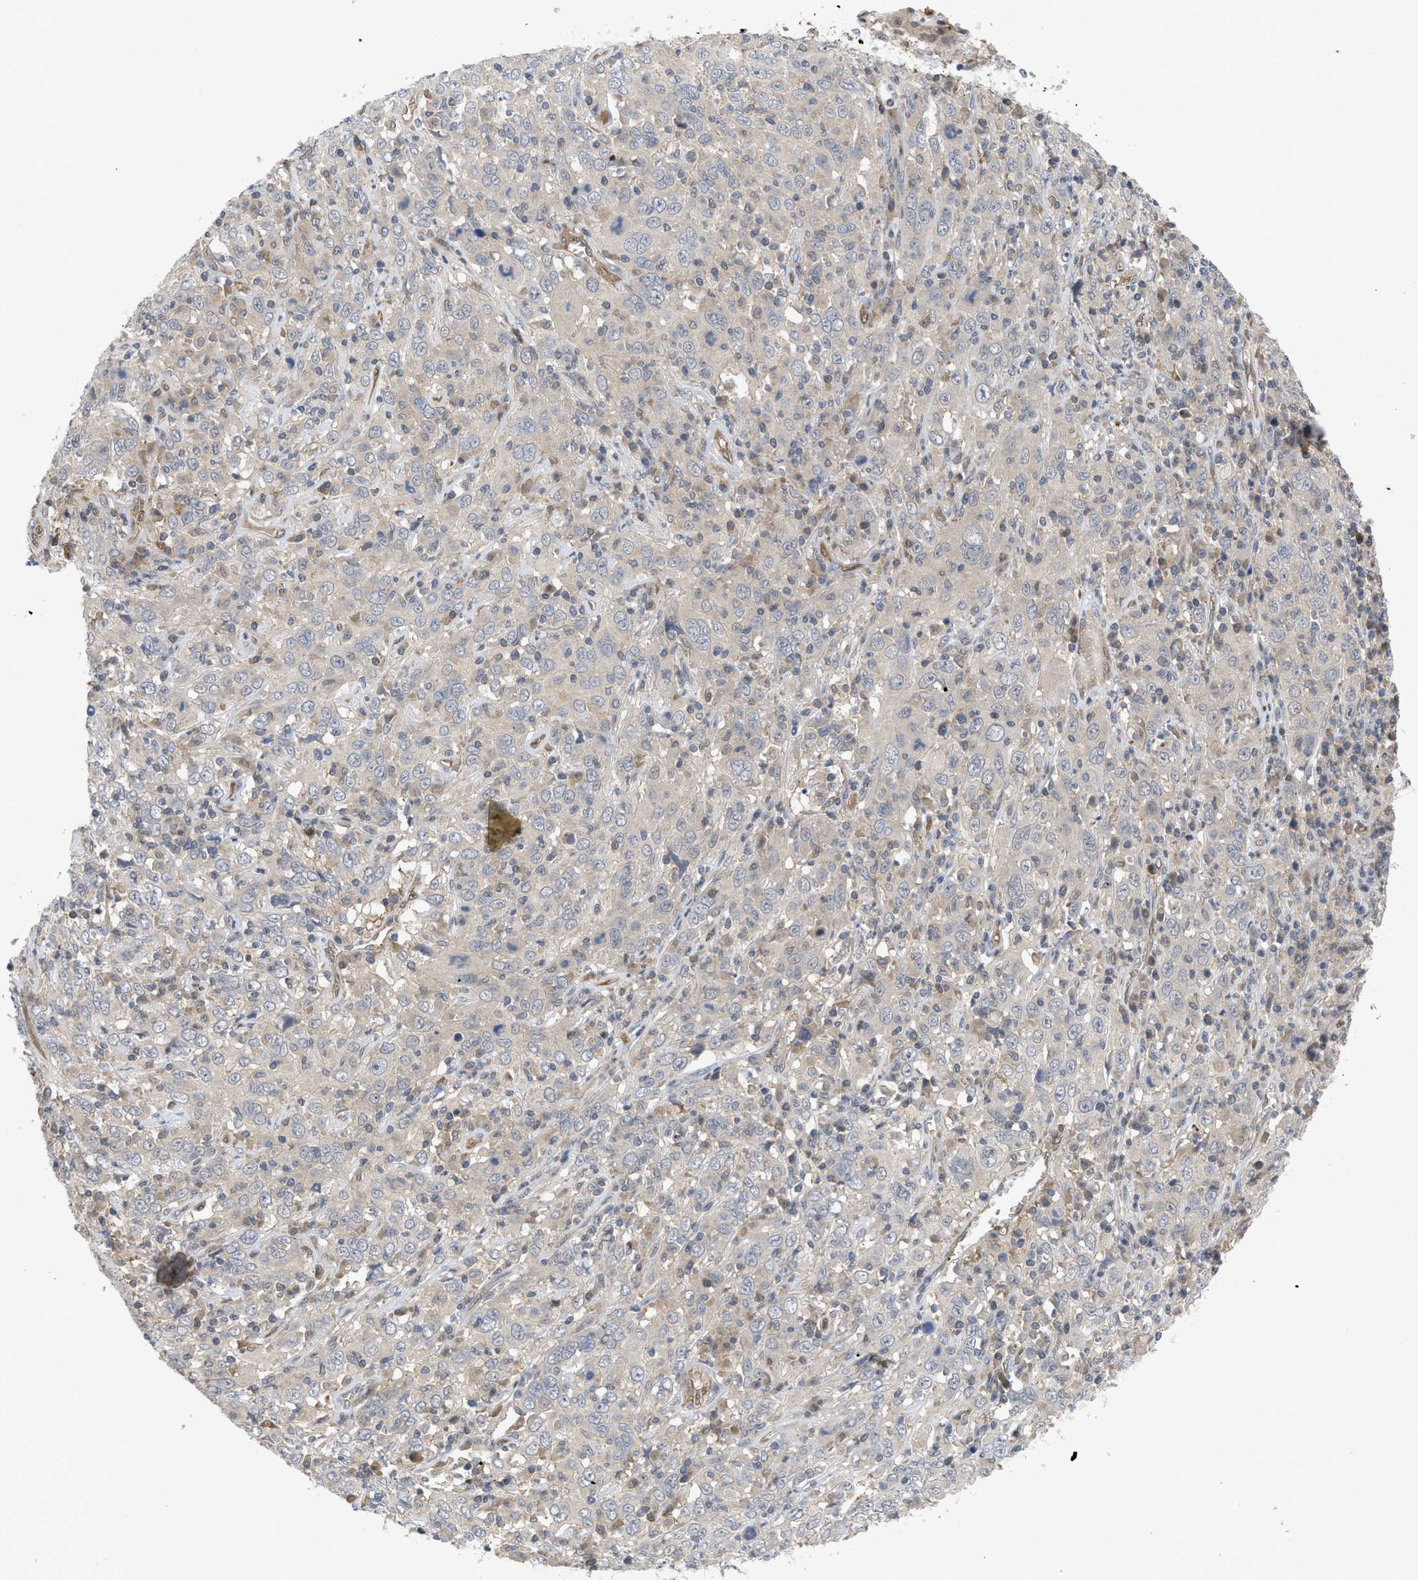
{"staining": {"intensity": "negative", "quantity": "none", "location": "none"}, "tissue": "cervical cancer", "cell_type": "Tumor cells", "image_type": "cancer", "snomed": [{"axis": "morphology", "description": "Squamous cell carcinoma, NOS"}, {"axis": "topography", "description": "Cervix"}], "caption": "An image of squamous cell carcinoma (cervical) stained for a protein shows no brown staining in tumor cells. The staining is performed using DAB (3,3'-diaminobenzidine) brown chromogen with nuclei counter-stained in using hematoxylin.", "gene": "LDAF1", "patient": {"sex": "female", "age": 46}}